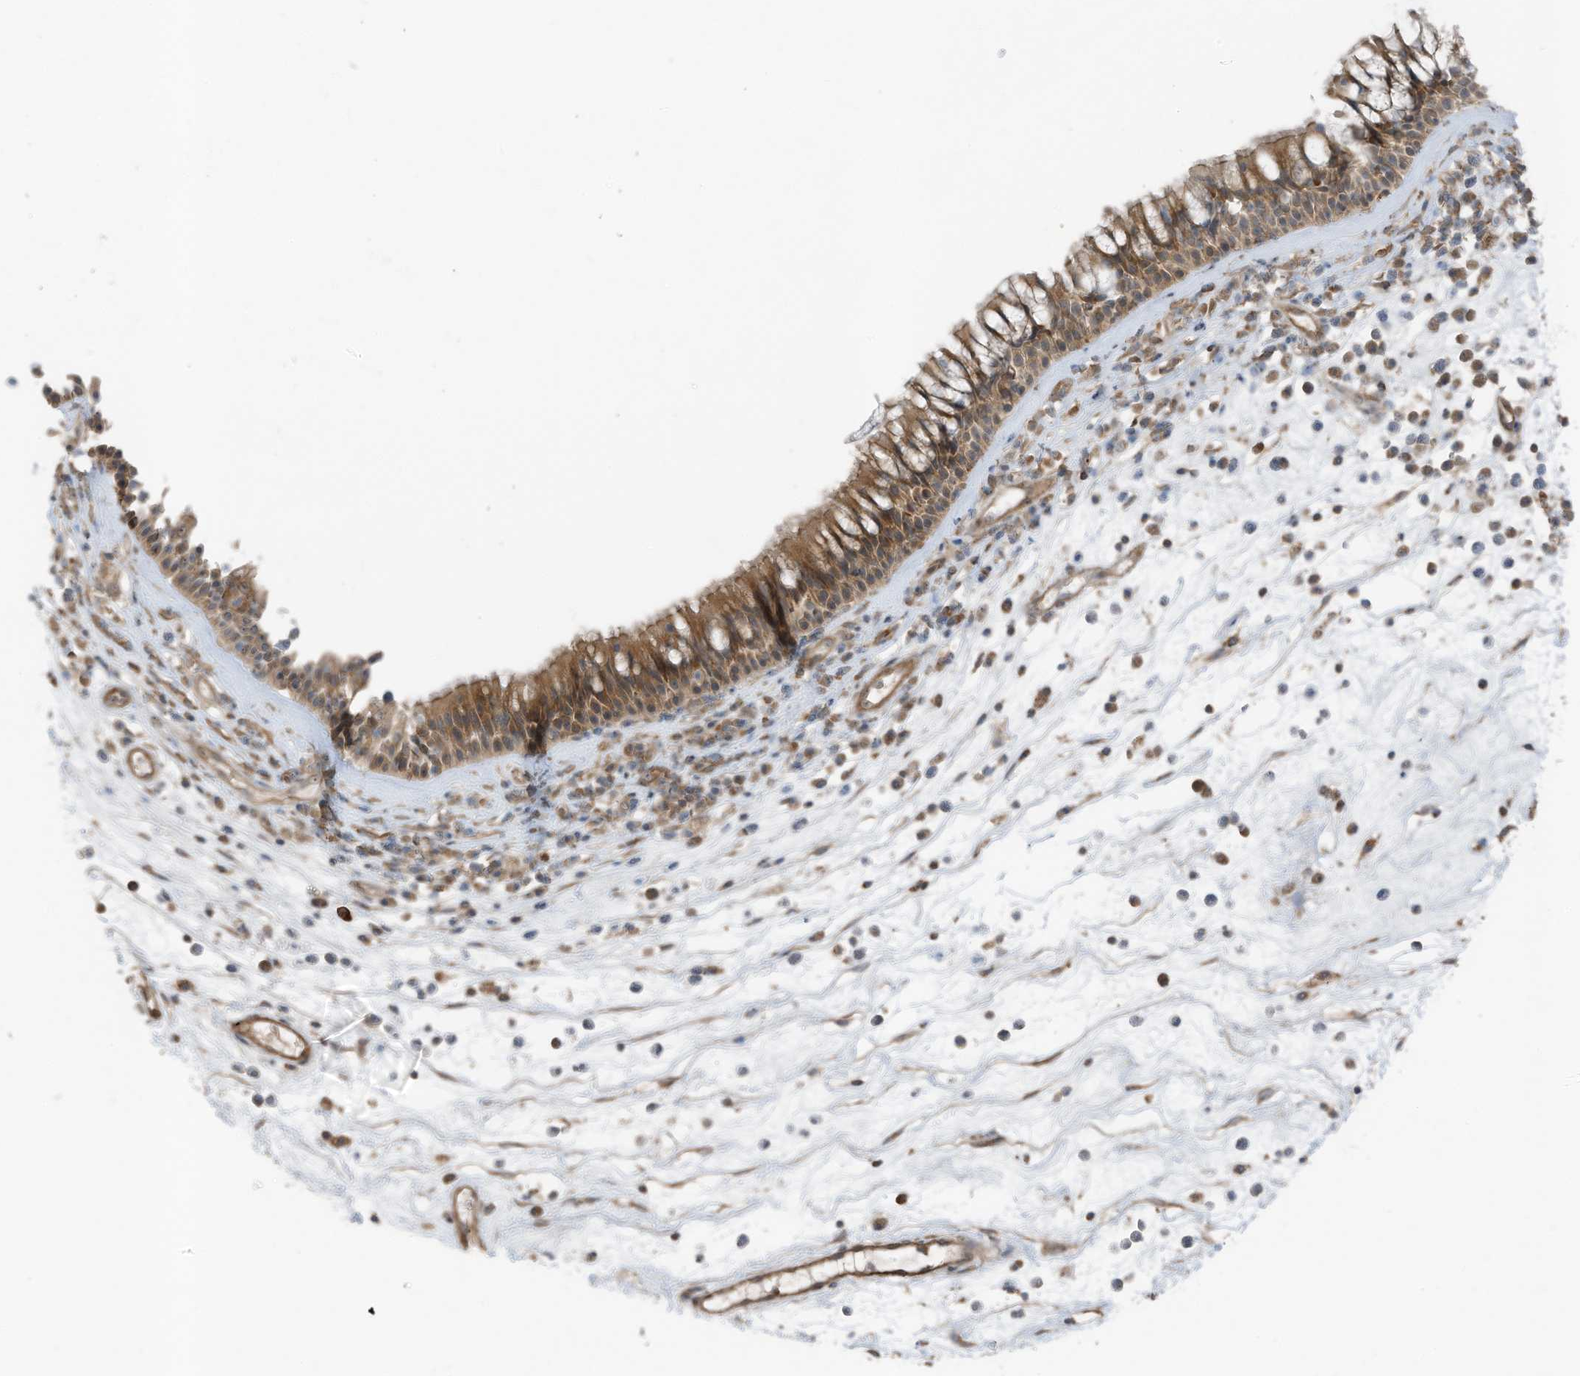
{"staining": {"intensity": "moderate", "quantity": ">75%", "location": "cytoplasmic/membranous"}, "tissue": "nasopharynx", "cell_type": "Respiratory epithelial cells", "image_type": "normal", "snomed": [{"axis": "morphology", "description": "Normal tissue, NOS"}, {"axis": "morphology", "description": "Inflammation, NOS"}, {"axis": "morphology", "description": "Malignant melanoma, Metastatic site"}, {"axis": "topography", "description": "Nasopharynx"}], "caption": "The histopathology image displays immunohistochemical staining of normal nasopharynx. There is moderate cytoplasmic/membranous positivity is identified in approximately >75% of respiratory epithelial cells.", "gene": "TXNDC9", "patient": {"sex": "male", "age": 70}}